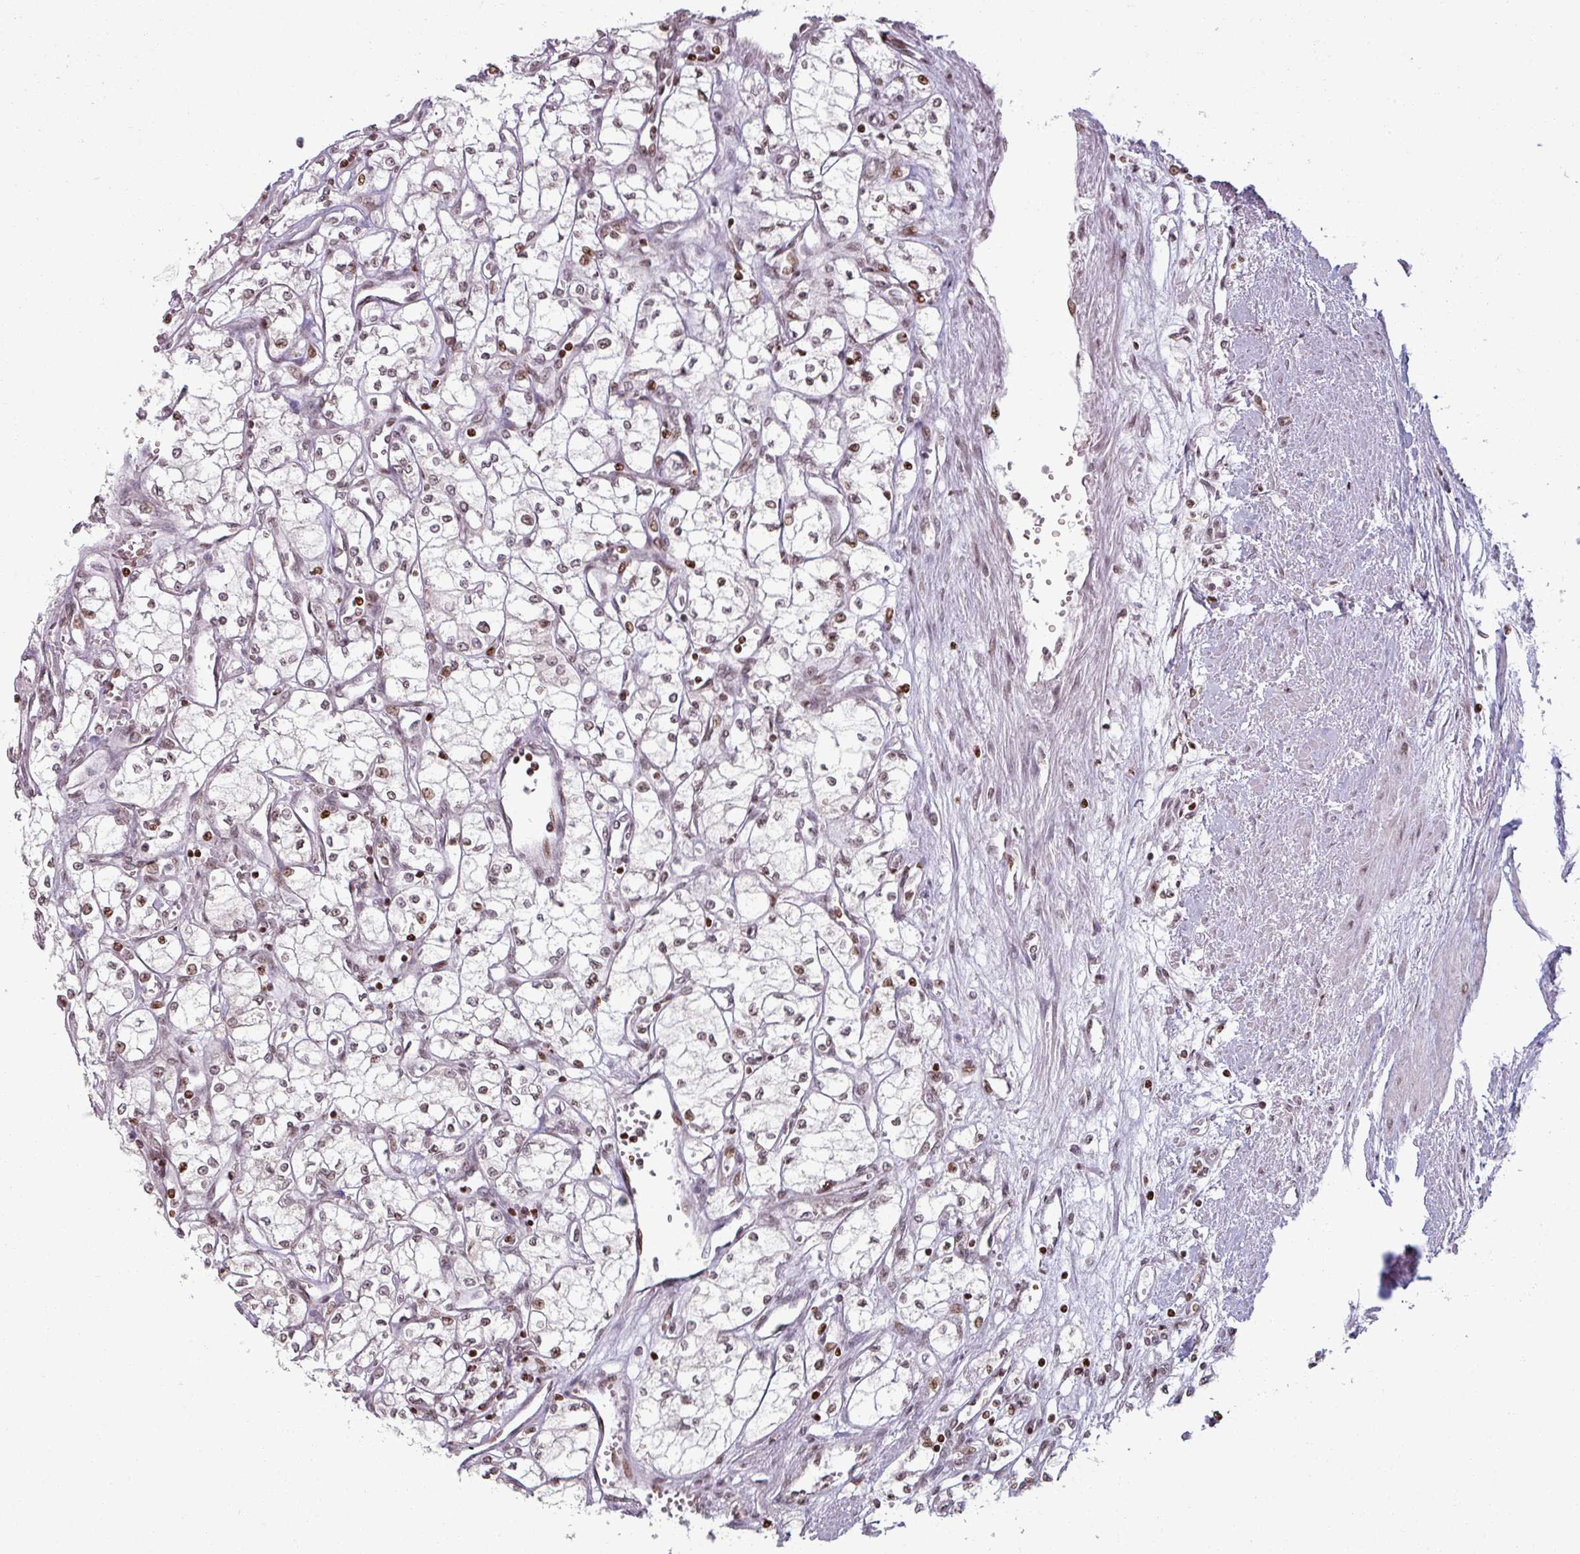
{"staining": {"intensity": "weak", "quantity": ">75%", "location": "nuclear"}, "tissue": "renal cancer", "cell_type": "Tumor cells", "image_type": "cancer", "snomed": [{"axis": "morphology", "description": "Adenocarcinoma, NOS"}, {"axis": "topography", "description": "Kidney"}], "caption": "The image demonstrates a brown stain indicating the presence of a protein in the nuclear of tumor cells in renal cancer (adenocarcinoma).", "gene": "NCOR1", "patient": {"sex": "male", "age": 59}}